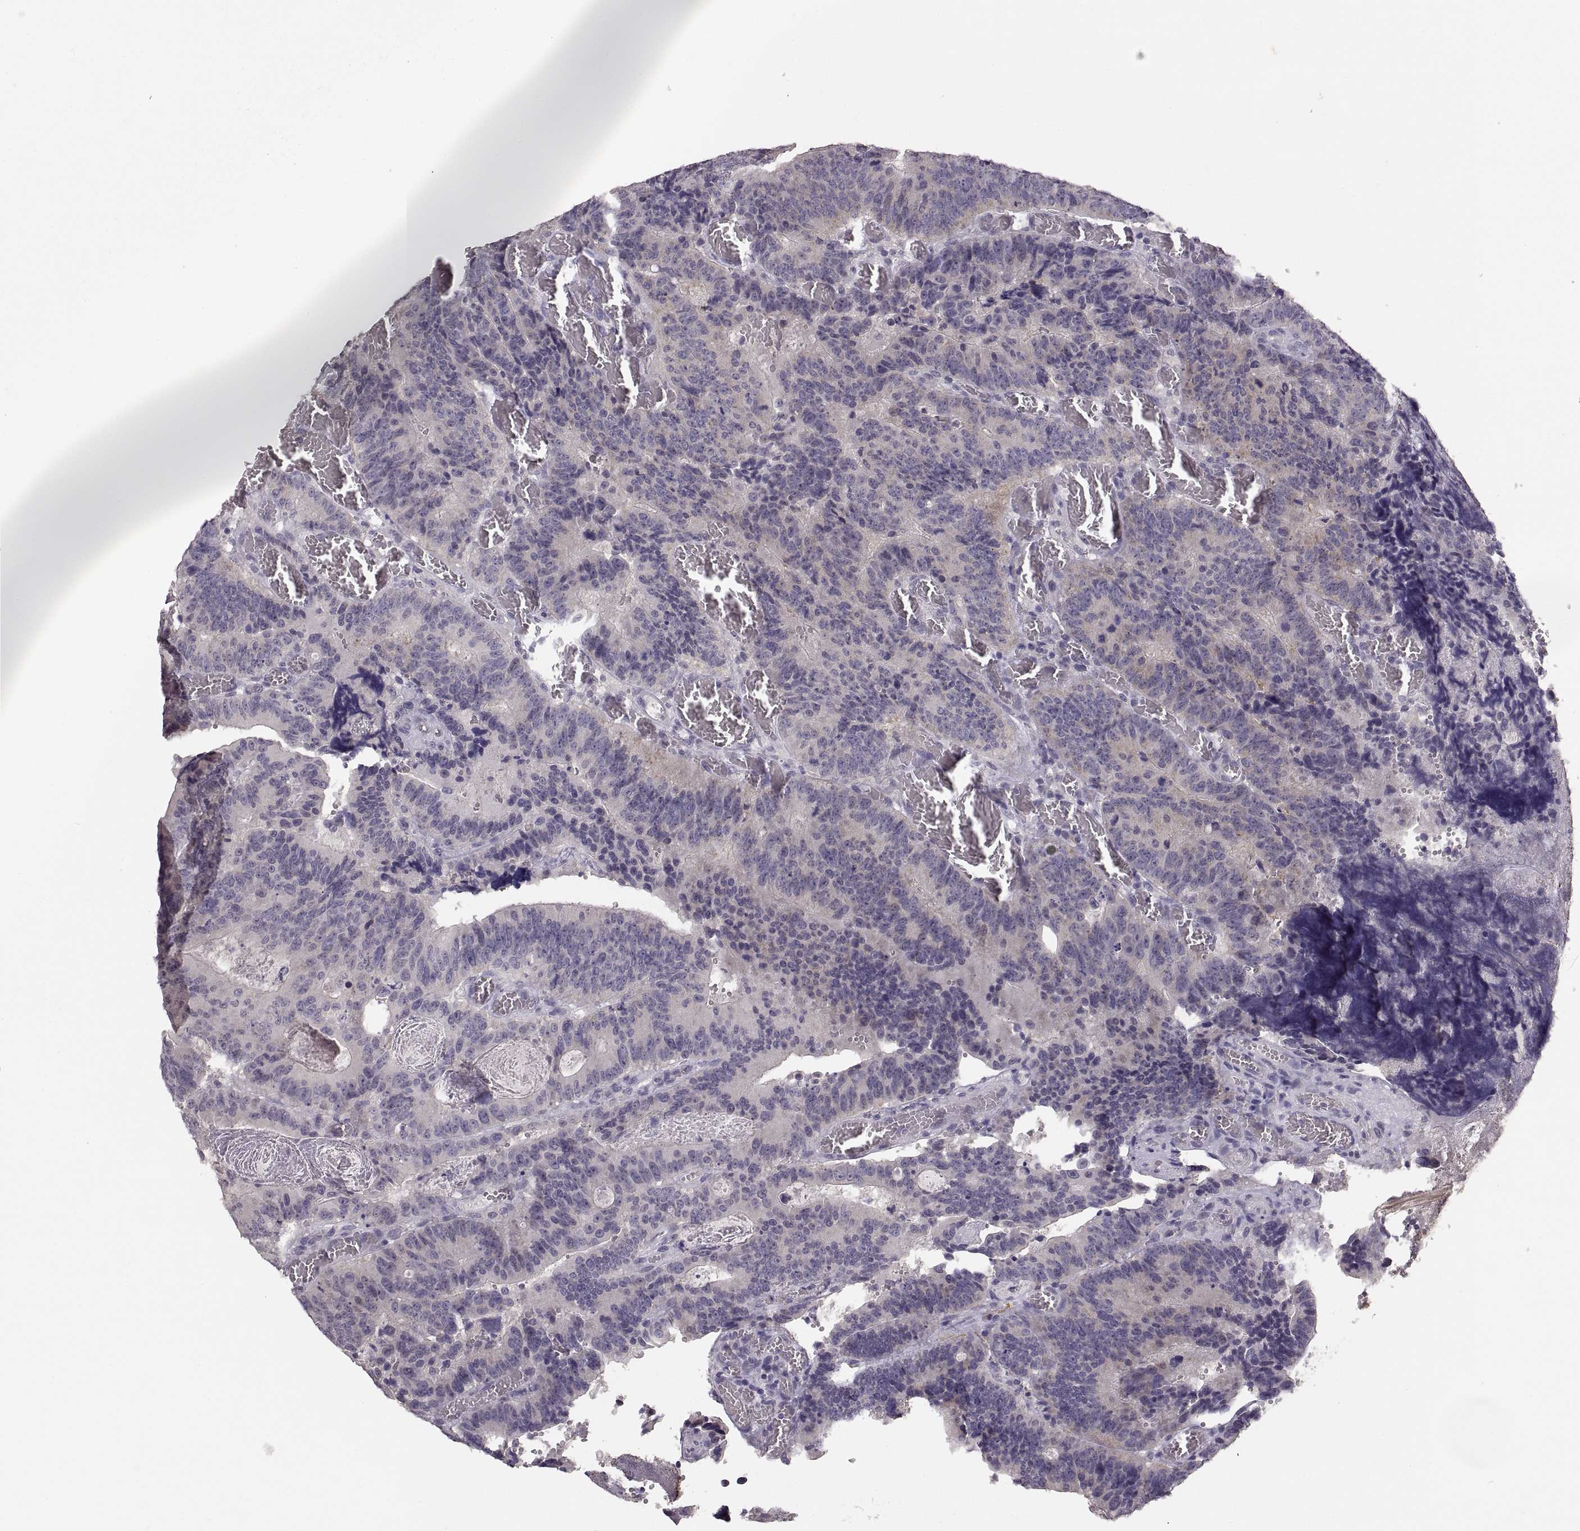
{"staining": {"intensity": "negative", "quantity": "none", "location": "none"}, "tissue": "colorectal cancer", "cell_type": "Tumor cells", "image_type": "cancer", "snomed": [{"axis": "morphology", "description": "Adenocarcinoma, NOS"}, {"axis": "topography", "description": "Colon"}], "caption": "Human colorectal cancer stained for a protein using immunohistochemistry exhibits no staining in tumor cells.", "gene": "CDH2", "patient": {"sex": "female", "age": 82}}